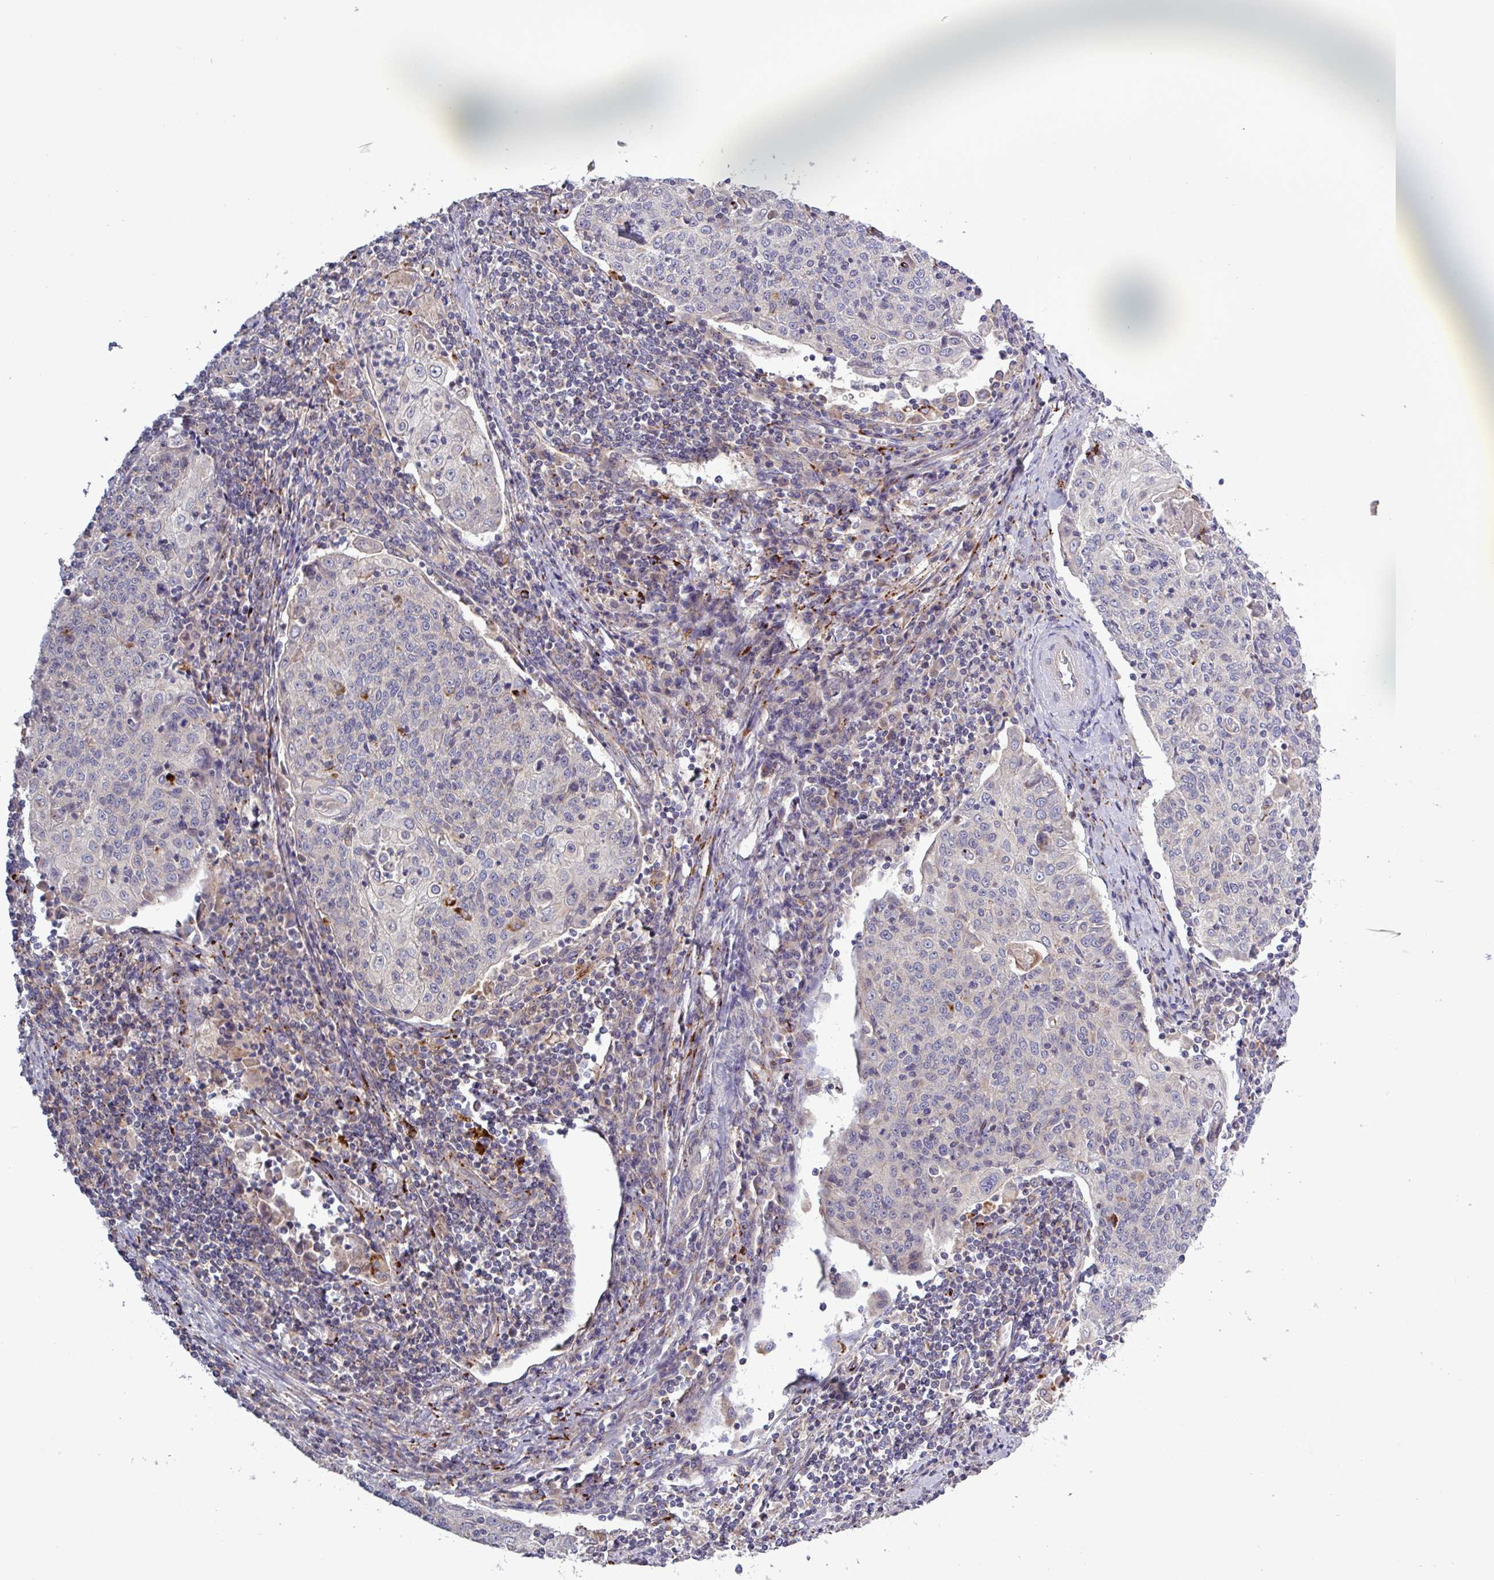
{"staining": {"intensity": "strong", "quantity": "<25%", "location": "cytoplasmic/membranous"}, "tissue": "cervical cancer", "cell_type": "Tumor cells", "image_type": "cancer", "snomed": [{"axis": "morphology", "description": "Squamous cell carcinoma, NOS"}, {"axis": "topography", "description": "Cervix"}], "caption": "Protein staining of cervical cancer tissue shows strong cytoplasmic/membranous staining in approximately <25% of tumor cells.", "gene": "PLIN2", "patient": {"sex": "female", "age": 48}}